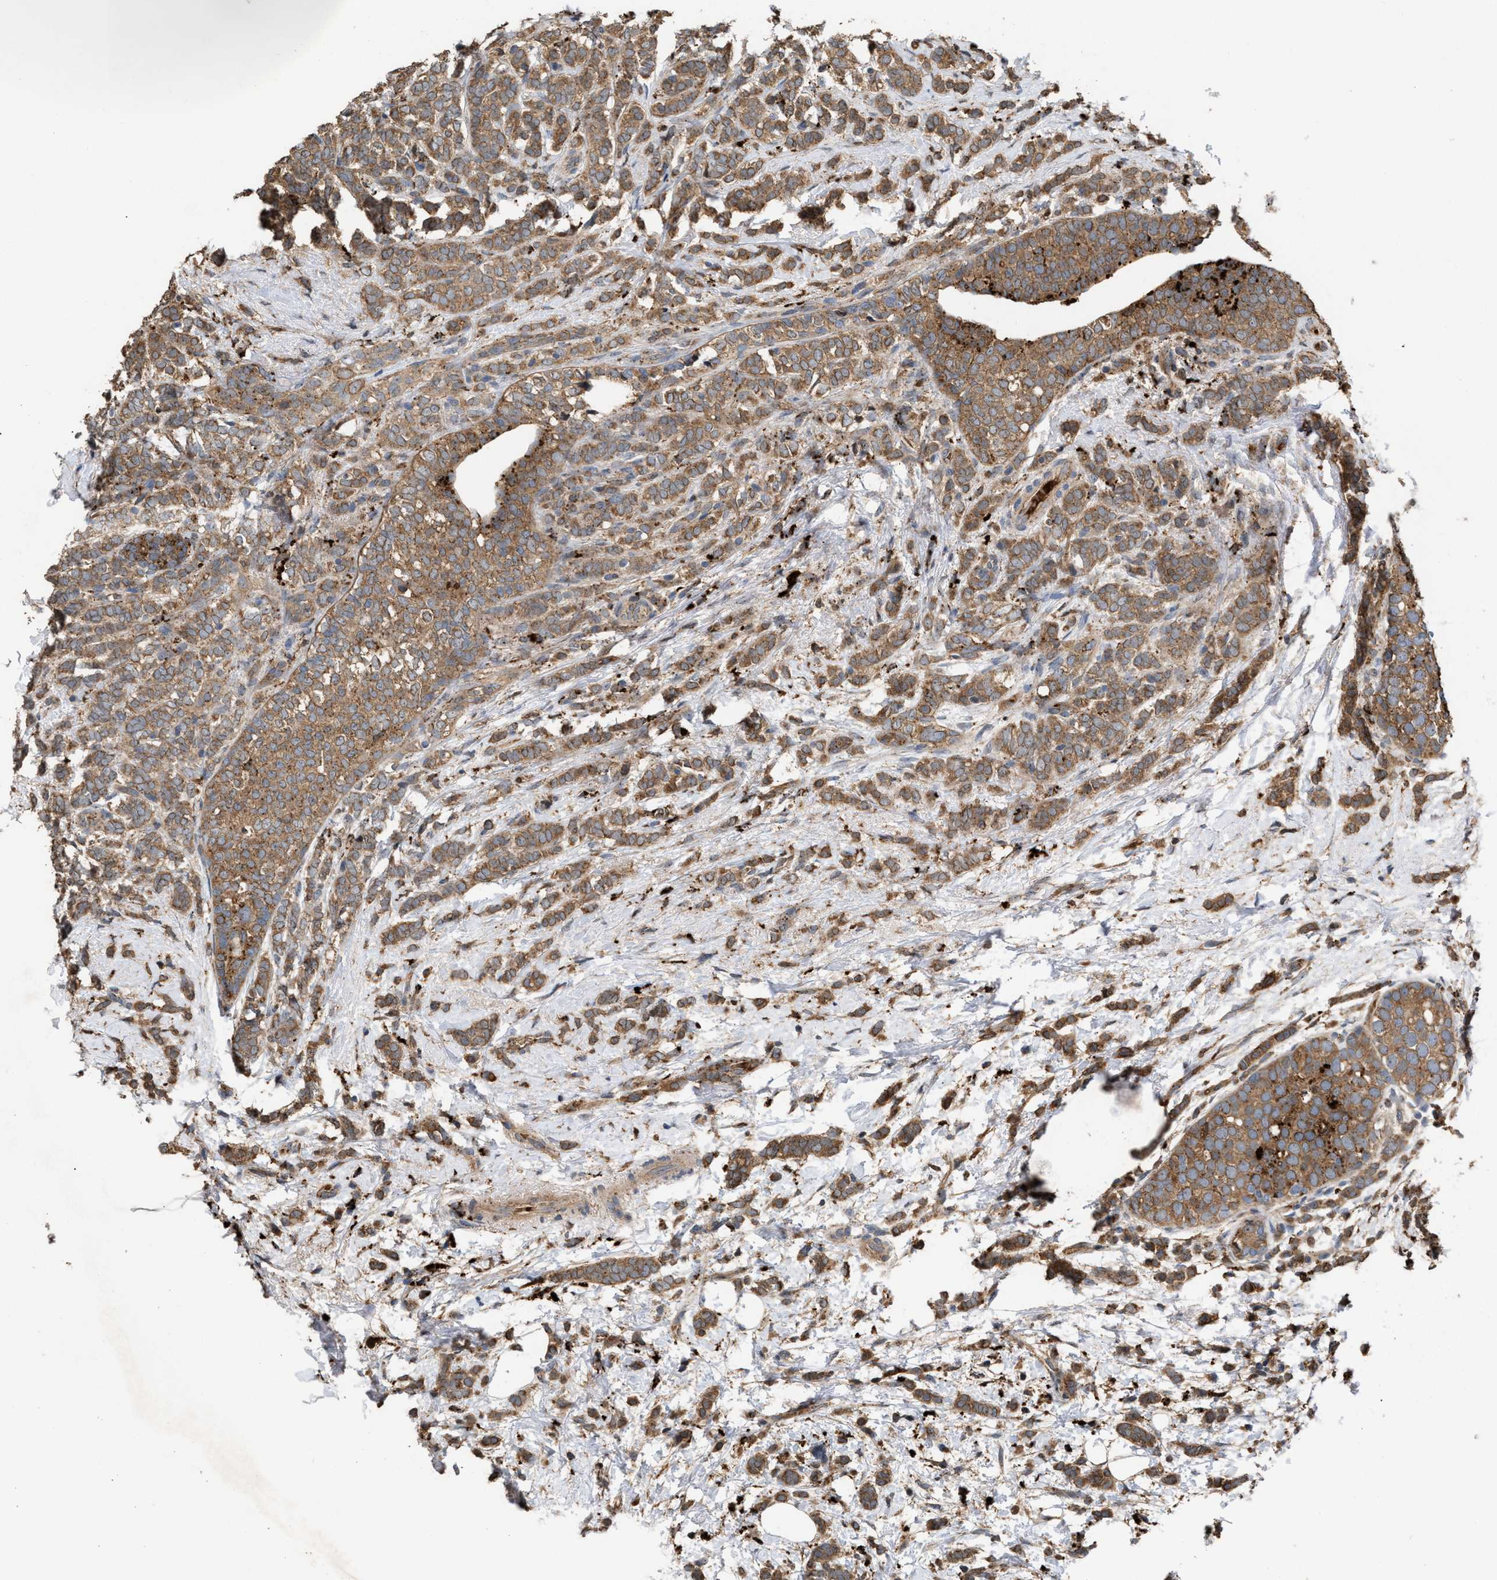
{"staining": {"intensity": "moderate", "quantity": ">75%", "location": "cytoplasmic/membranous"}, "tissue": "breast cancer", "cell_type": "Tumor cells", "image_type": "cancer", "snomed": [{"axis": "morphology", "description": "Lobular carcinoma"}, {"axis": "topography", "description": "Breast"}], "caption": "Protein staining by immunohistochemistry shows moderate cytoplasmic/membranous staining in approximately >75% of tumor cells in breast lobular carcinoma.", "gene": "ELMO3", "patient": {"sex": "female", "age": 50}}